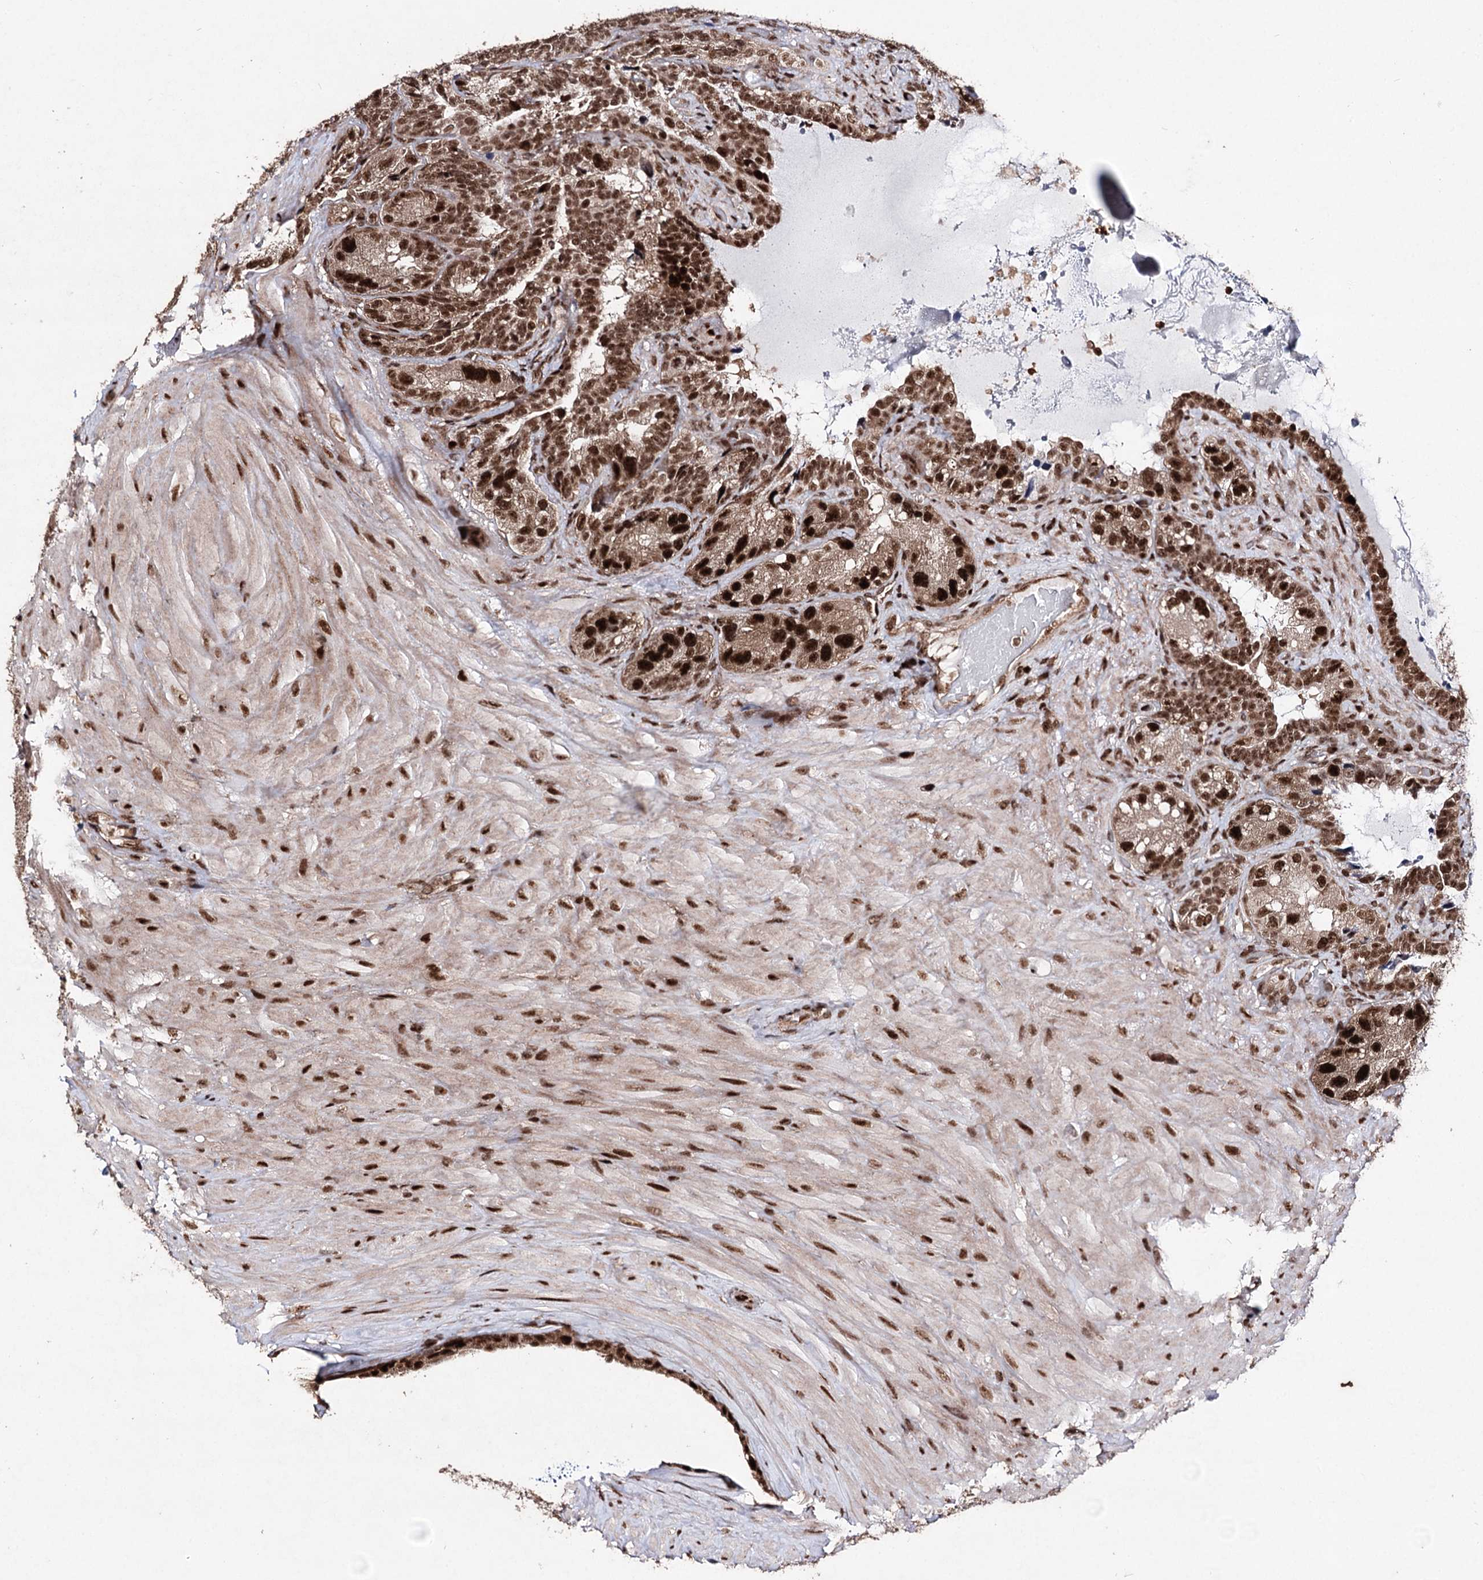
{"staining": {"intensity": "strong", "quantity": ">75%", "location": "cytoplasmic/membranous,nuclear"}, "tissue": "seminal vesicle", "cell_type": "Glandular cells", "image_type": "normal", "snomed": [{"axis": "morphology", "description": "Normal tissue, NOS"}, {"axis": "topography", "description": "Seminal veicle"}, {"axis": "topography", "description": "Peripheral nerve tissue"}], "caption": "High-power microscopy captured an immunohistochemistry photomicrograph of benign seminal vesicle, revealing strong cytoplasmic/membranous,nuclear expression in approximately >75% of glandular cells. The staining is performed using DAB (3,3'-diaminobenzidine) brown chromogen to label protein expression. The nuclei are counter-stained blue using hematoxylin.", "gene": "PDCD4", "patient": {"sex": "male", "age": 67}}